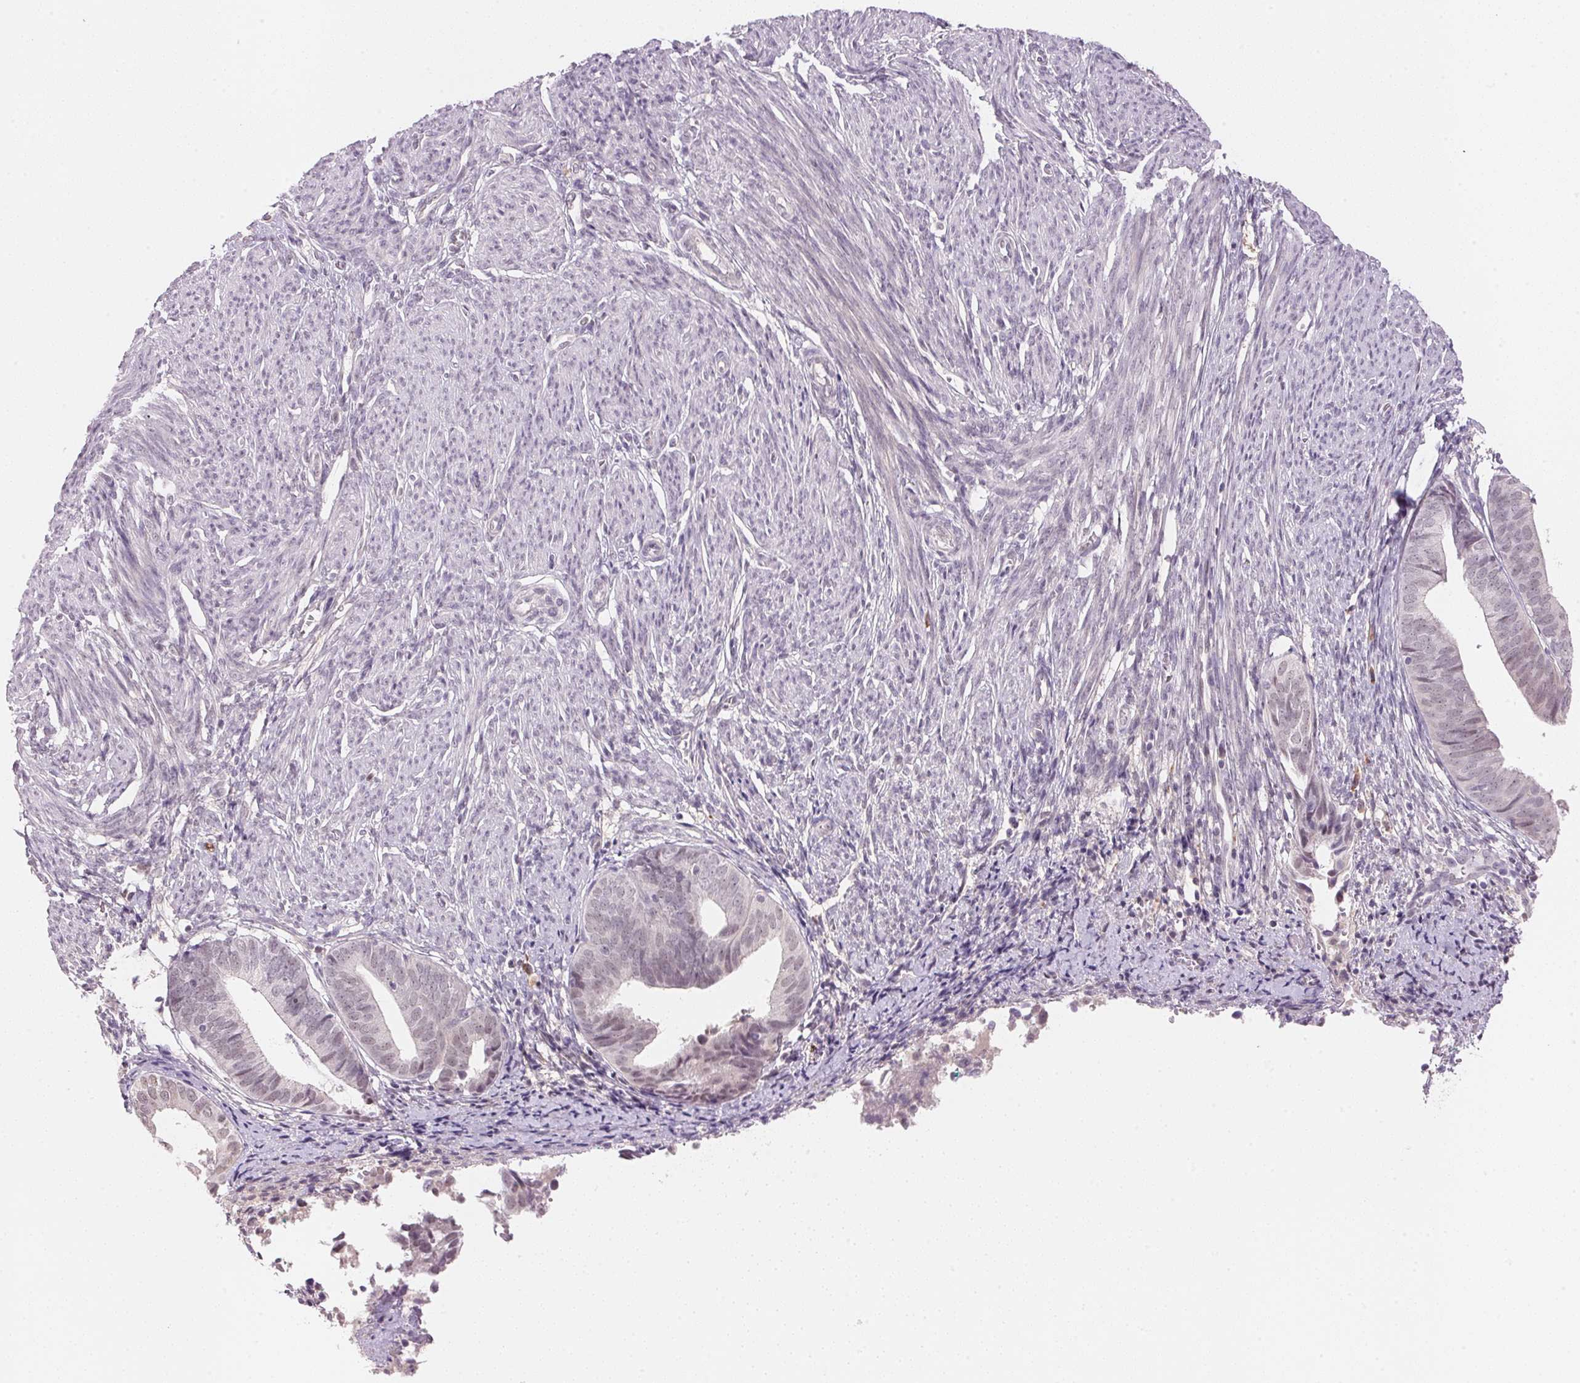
{"staining": {"intensity": "negative", "quantity": "none", "location": "none"}, "tissue": "endometrium", "cell_type": "Cells in endometrial stroma", "image_type": "normal", "snomed": [{"axis": "morphology", "description": "Normal tissue, NOS"}, {"axis": "topography", "description": "Endometrium"}], "caption": "A histopathology image of endometrium stained for a protein exhibits no brown staining in cells in endometrial stroma. Nuclei are stained in blue.", "gene": "FNDC4", "patient": {"sex": "female", "age": 50}}